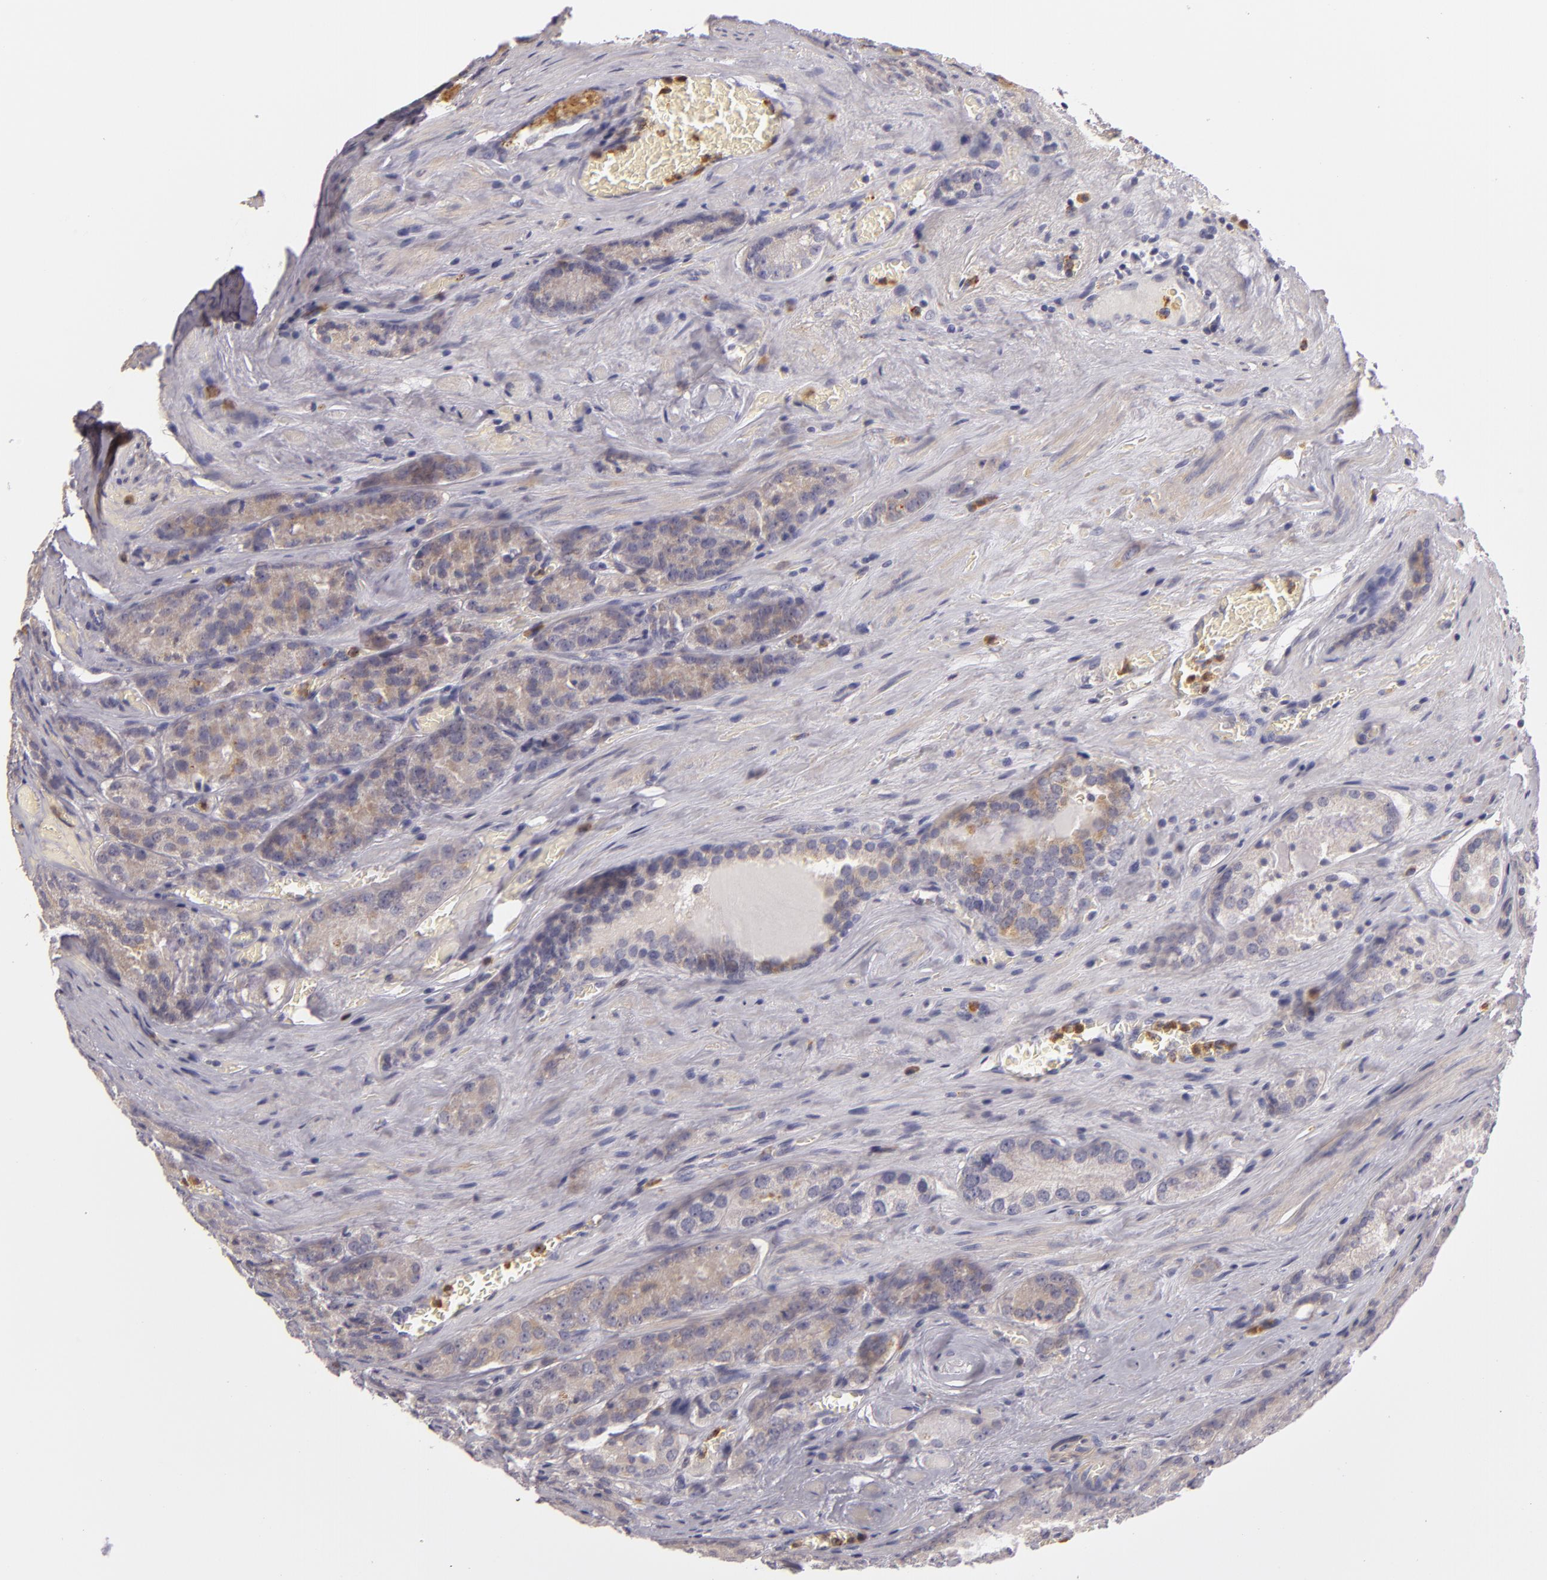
{"staining": {"intensity": "weak", "quantity": ">75%", "location": "cytoplasmic/membranous"}, "tissue": "prostate cancer", "cell_type": "Tumor cells", "image_type": "cancer", "snomed": [{"axis": "morphology", "description": "Adenocarcinoma, Medium grade"}, {"axis": "topography", "description": "Prostate"}], "caption": "A low amount of weak cytoplasmic/membranous positivity is identified in about >75% of tumor cells in prostate cancer (medium-grade adenocarcinoma) tissue. Ihc stains the protein of interest in brown and the nuclei are stained blue.", "gene": "TLR8", "patient": {"sex": "male", "age": 60}}